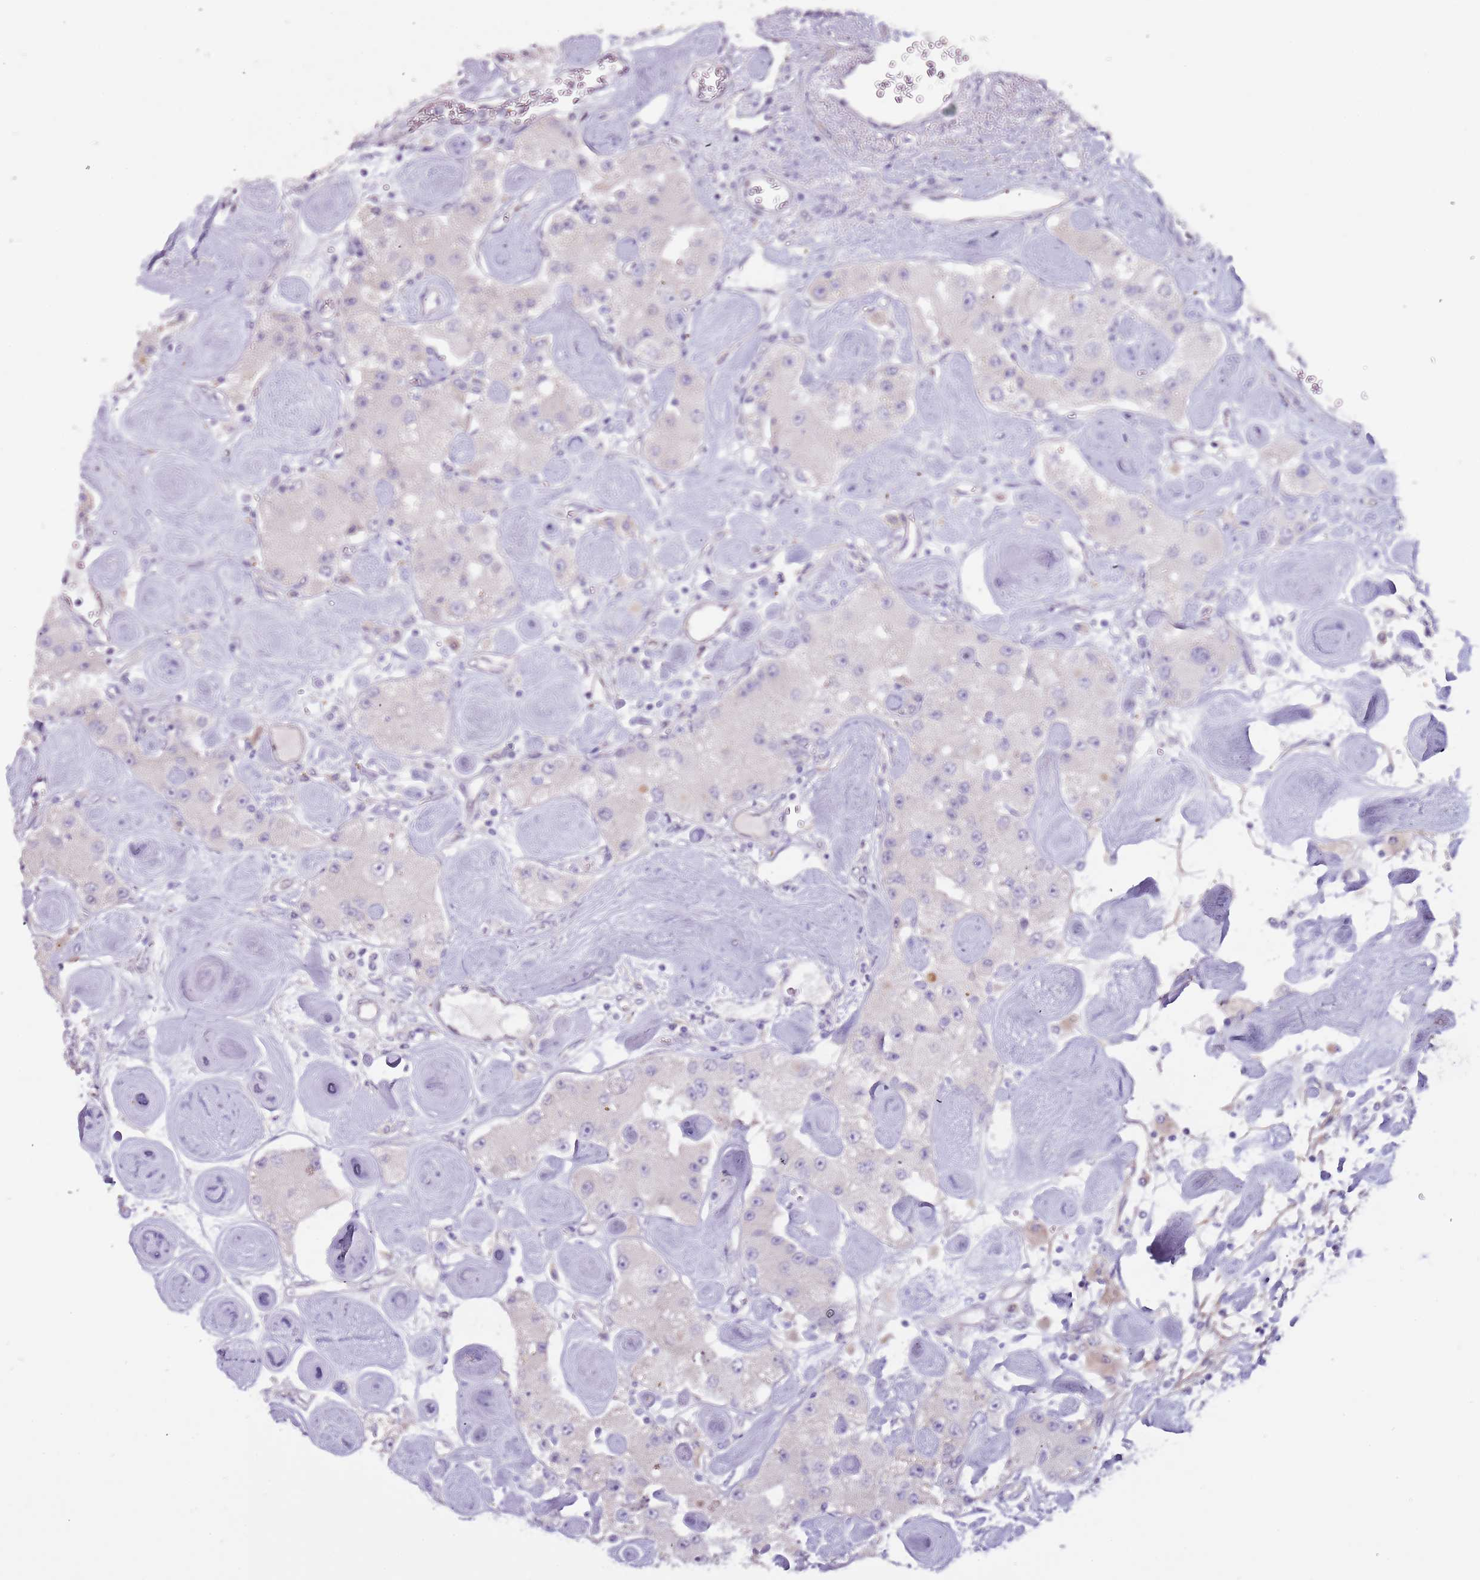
{"staining": {"intensity": "negative", "quantity": "none", "location": "none"}, "tissue": "carcinoid", "cell_type": "Tumor cells", "image_type": "cancer", "snomed": [{"axis": "morphology", "description": "Carcinoid, malignant, NOS"}, {"axis": "topography", "description": "Pancreas"}], "caption": "This photomicrograph is of malignant carcinoid stained with immunohistochemistry to label a protein in brown with the nuclei are counter-stained blue. There is no staining in tumor cells.", "gene": "NKX2-3", "patient": {"sex": "male", "age": 41}}